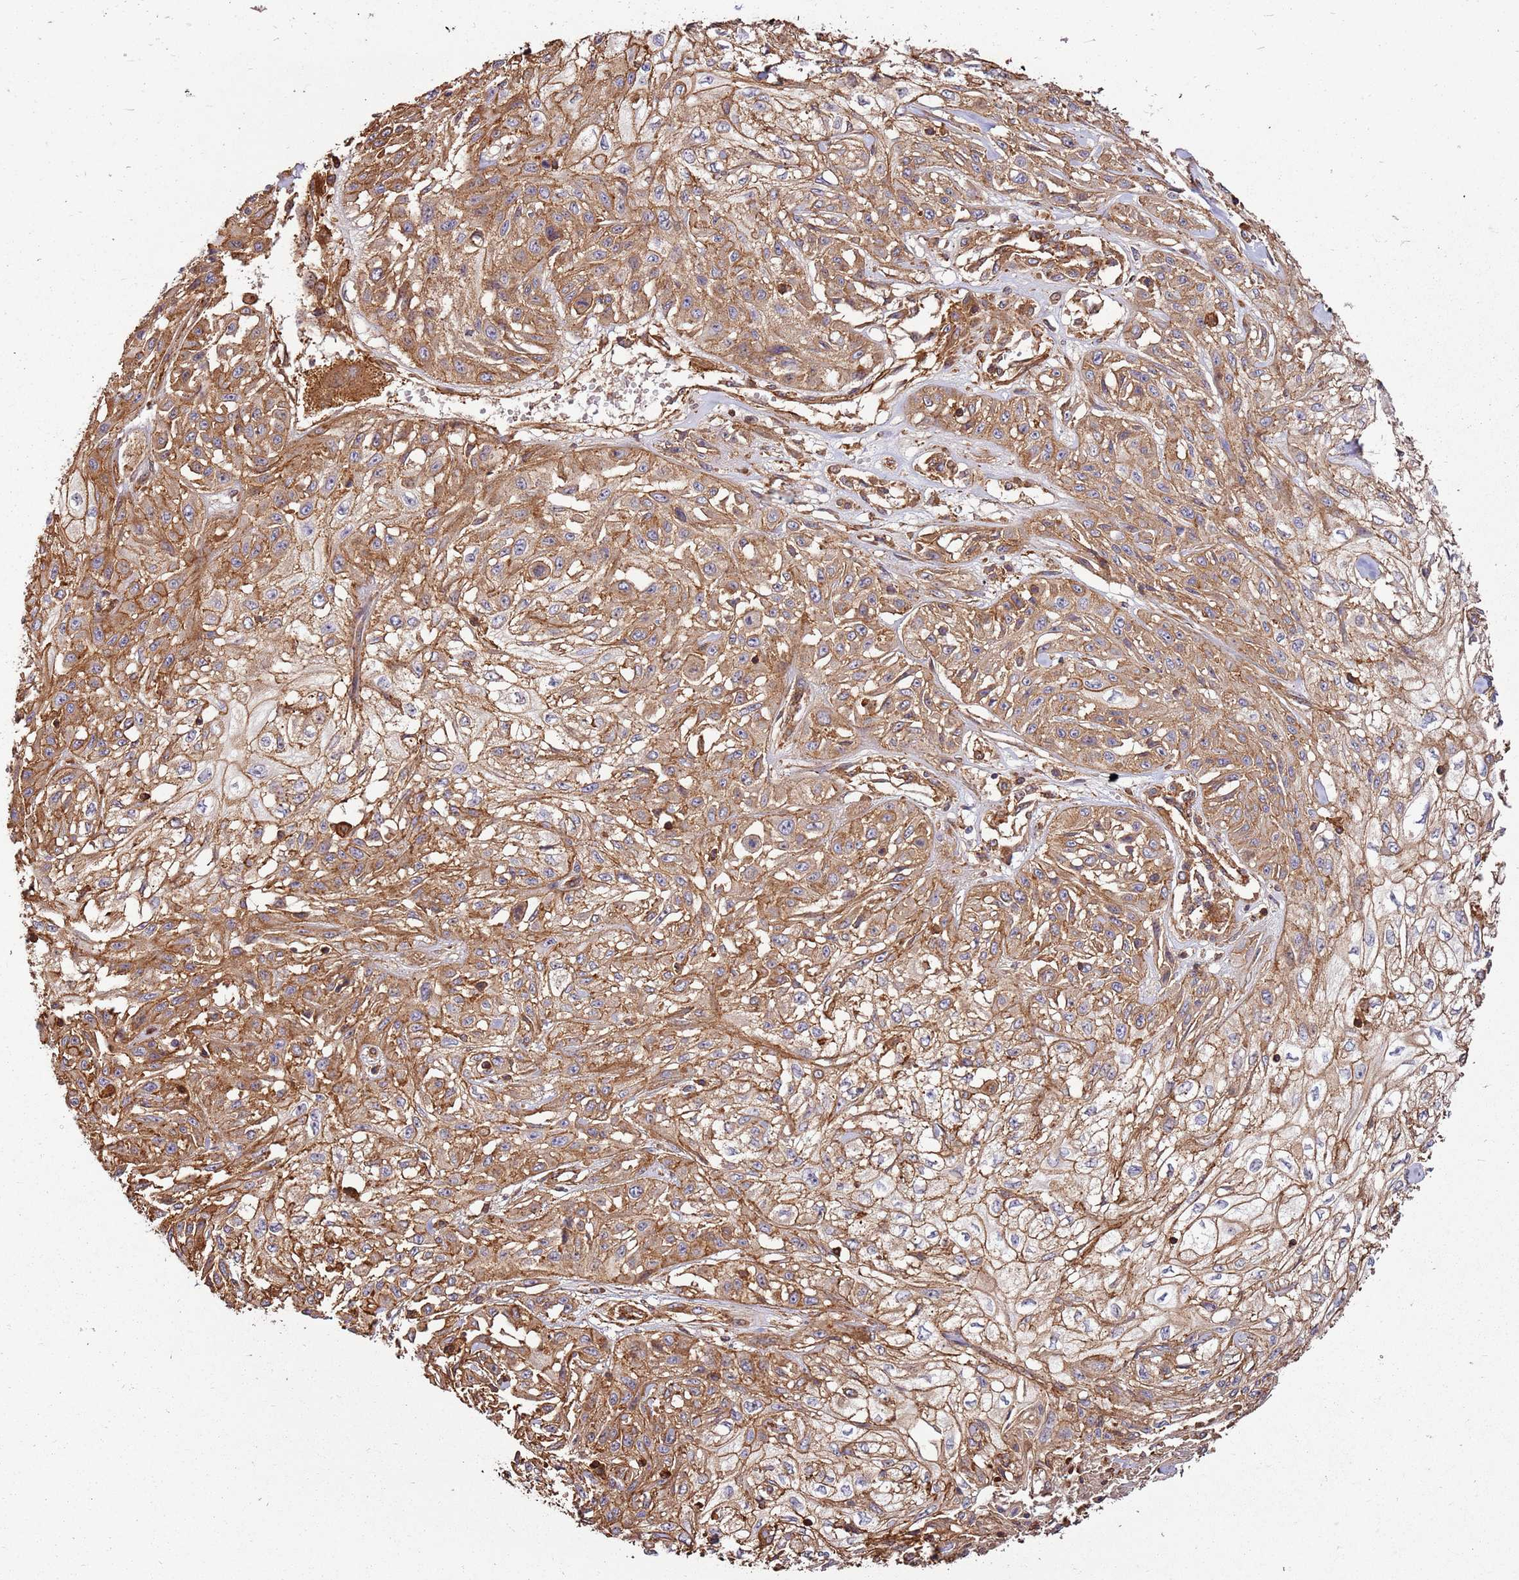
{"staining": {"intensity": "moderate", "quantity": ">75%", "location": "cytoplasmic/membranous"}, "tissue": "skin cancer", "cell_type": "Tumor cells", "image_type": "cancer", "snomed": [{"axis": "morphology", "description": "Squamous cell carcinoma, NOS"}, {"axis": "morphology", "description": "Squamous cell carcinoma, metastatic, NOS"}, {"axis": "topography", "description": "Skin"}, {"axis": "topography", "description": "Lymph node"}], "caption": "Immunohistochemical staining of skin cancer (metastatic squamous cell carcinoma) displays moderate cytoplasmic/membranous protein expression in approximately >75% of tumor cells. The staining was performed using DAB (3,3'-diaminobenzidine), with brown indicating positive protein expression. Nuclei are stained blue with hematoxylin.", "gene": "ACVR2A", "patient": {"sex": "male", "age": 75}}